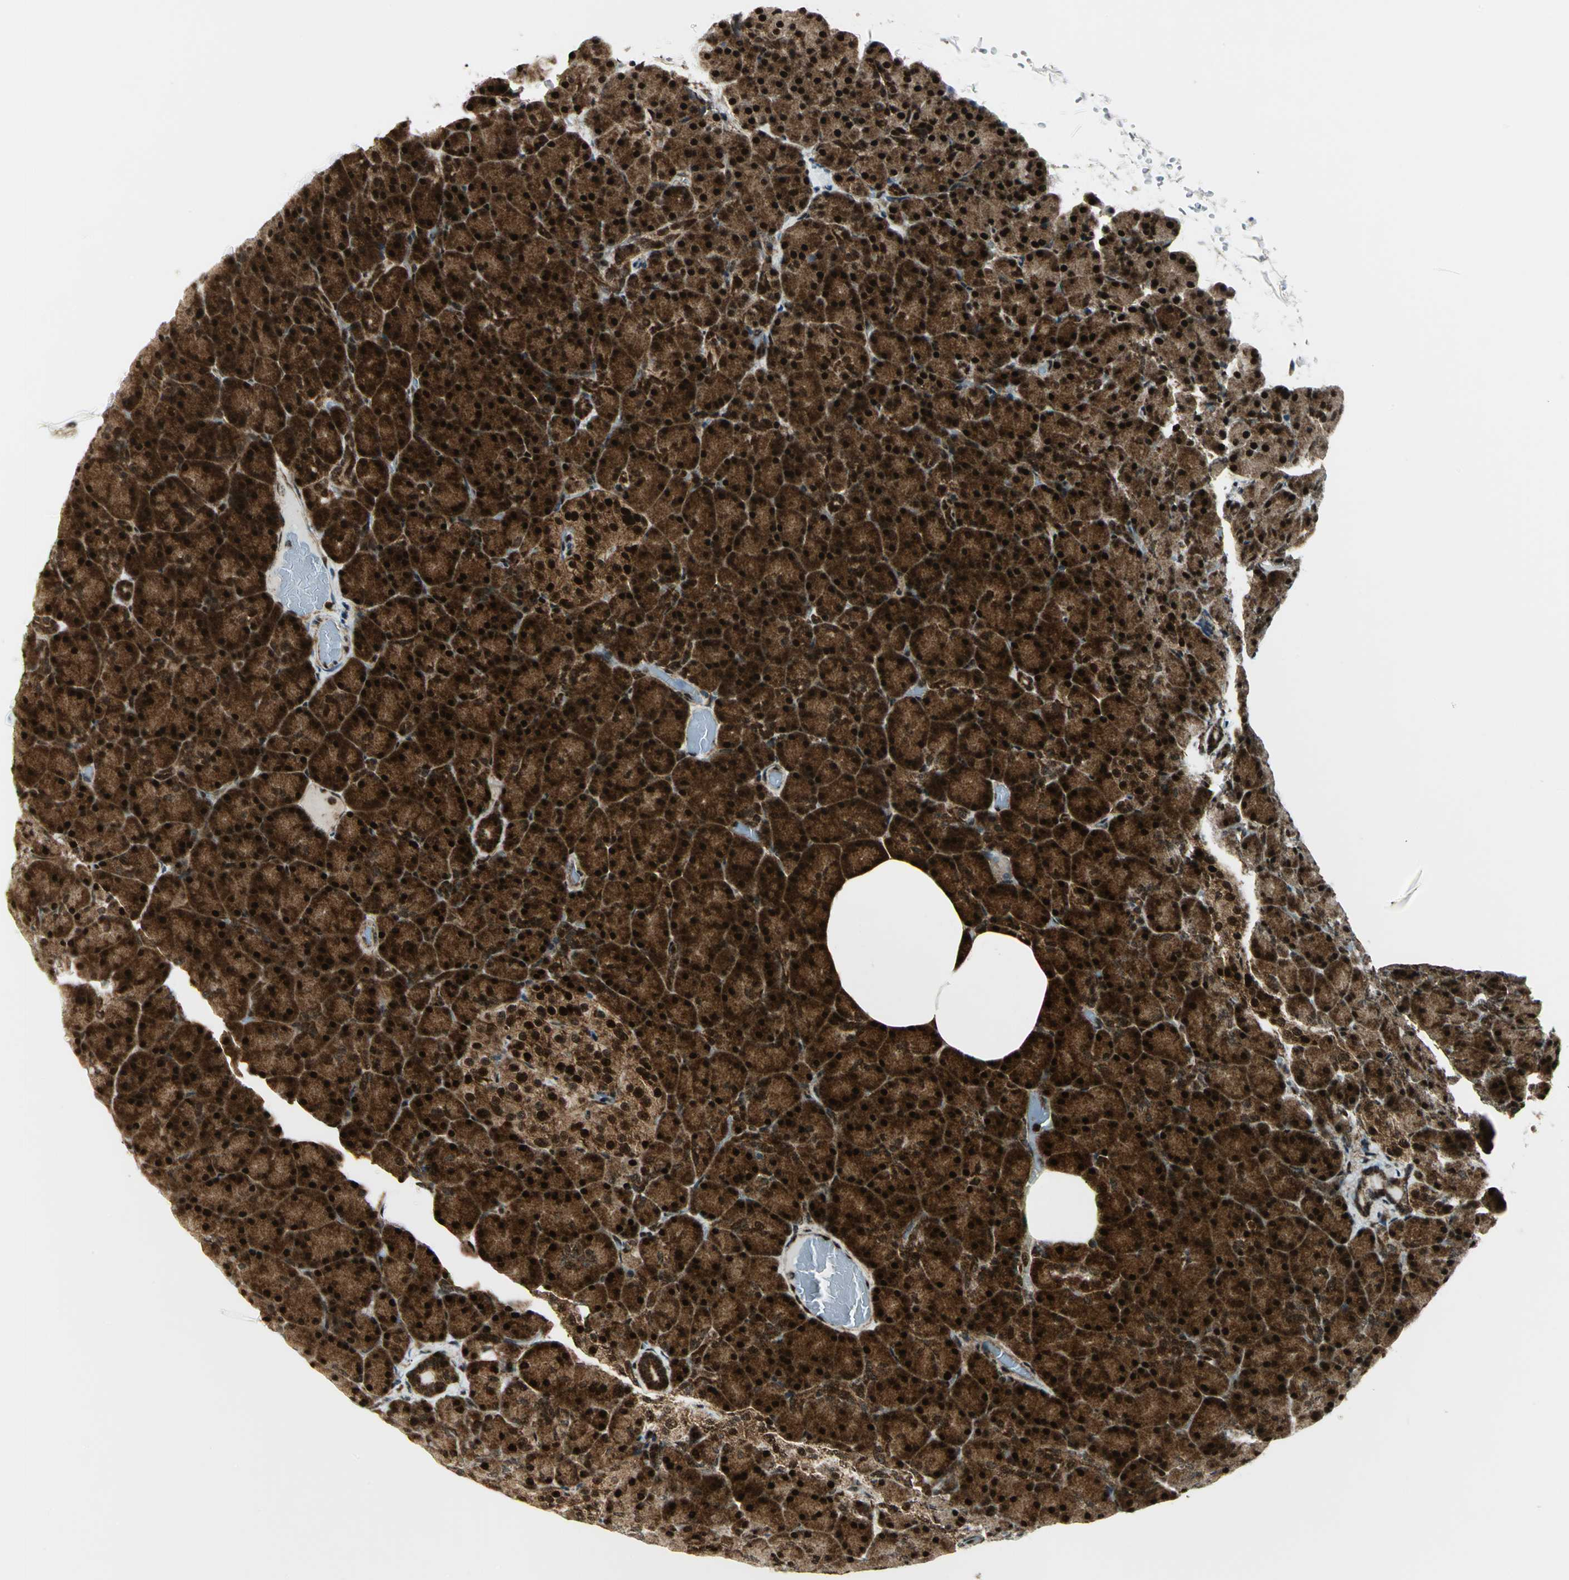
{"staining": {"intensity": "strong", "quantity": ">75%", "location": "cytoplasmic/membranous,nuclear"}, "tissue": "pancreas", "cell_type": "Exocrine glandular cells", "image_type": "normal", "snomed": [{"axis": "morphology", "description": "Normal tissue, NOS"}, {"axis": "topography", "description": "Pancreas"}], "caption": "Immunohistochemistry (IHC) histopathology image of unremarkable human pancreas stained for a protein (brown), which shows high levels of strong cytoplasmic/membranous,nuclear positivity in approximately >75% of exocrine glandular cells.", "gene": "COPS5", "patient": {"sex": "female", "age": 43}}